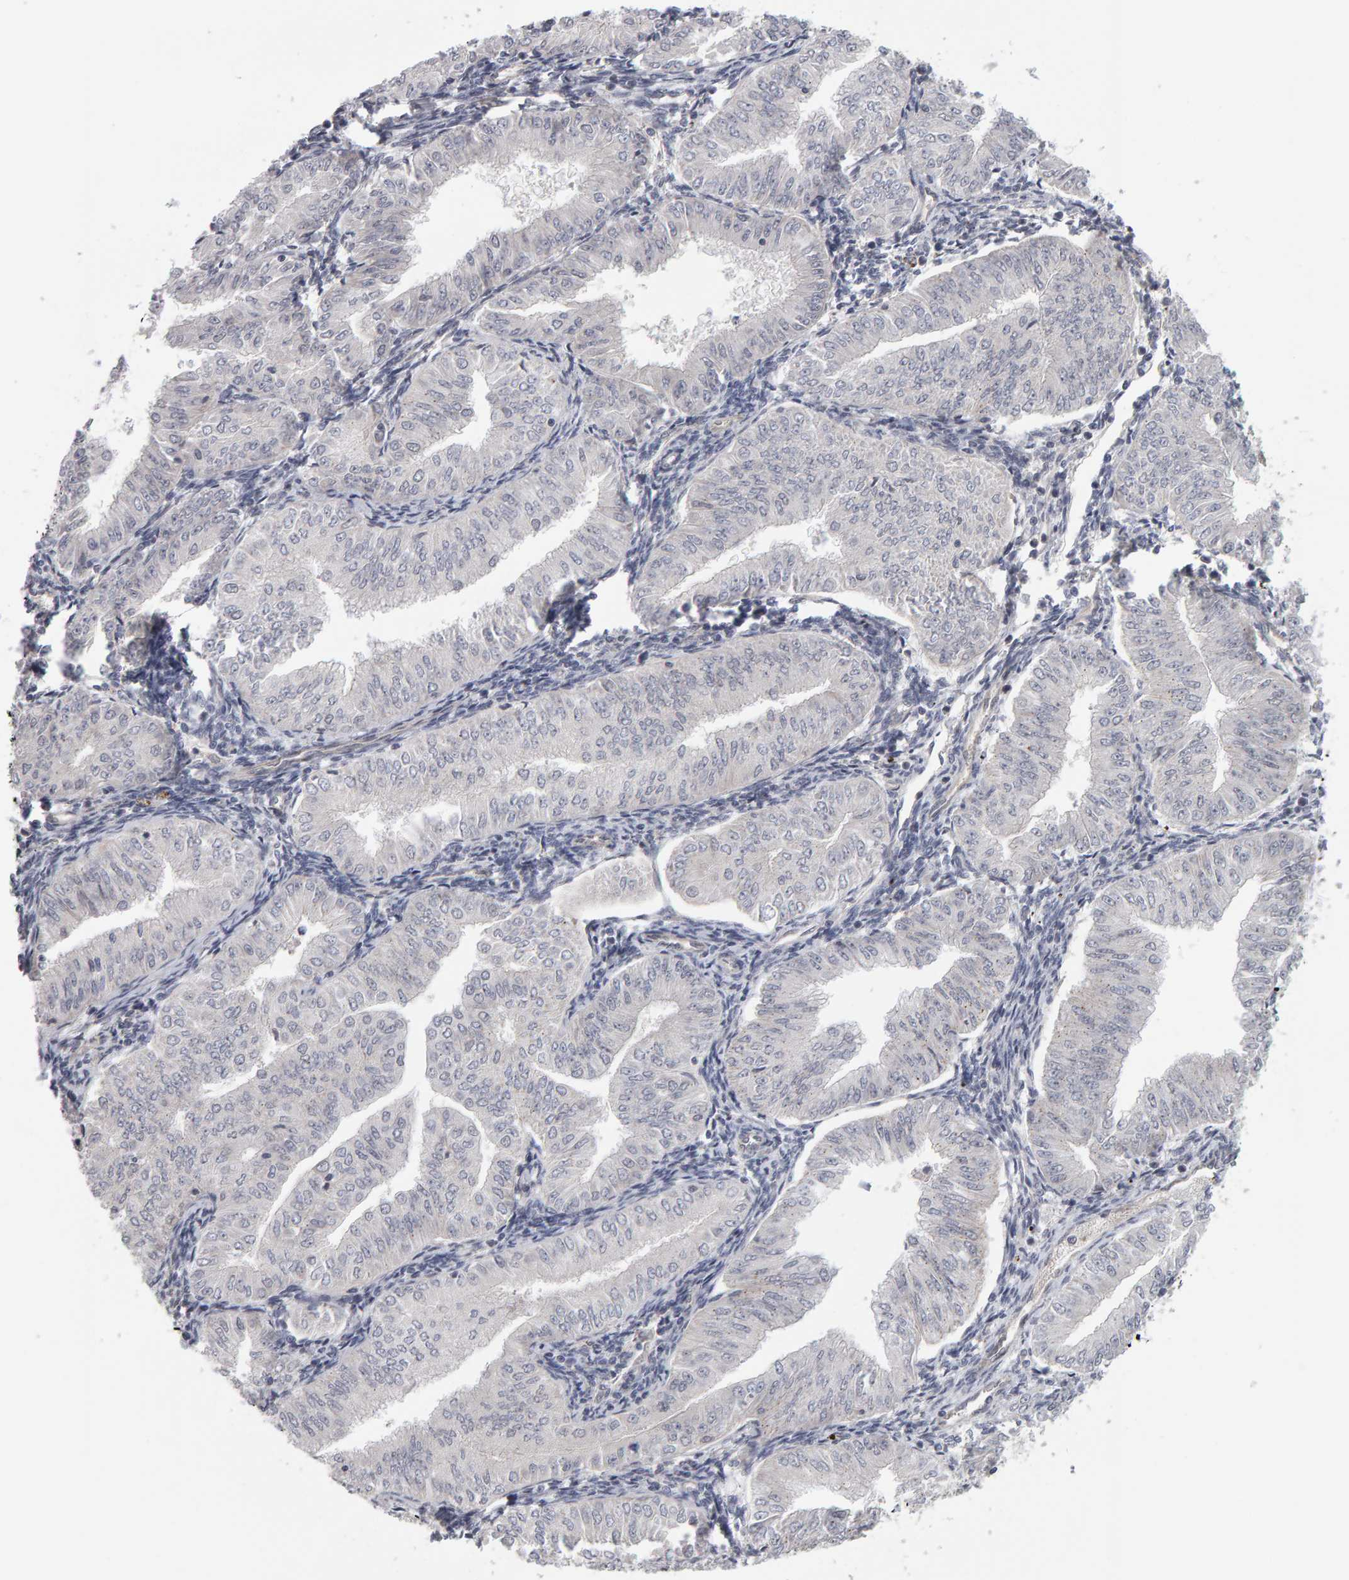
{"staining": {"intensity": "negative", "quantity": "none", "location": "none"}, "tissue": "endometrial cancer", "cell_type": "Tumor cells", "image_type": "cancer", "snomed": [{"axis": "morphology", "description": "Normal tissue, NOS"}, {"axis": "morphology", "description": "Adenocarcinoma, NOS"}, {"axis": "topography", "description": "Endometrium"}], "caption": "High magnification brightfield microscopy of adenocarcinoma (endometrial) stained with DAB (brown) and counterstained with hematoxylin (blue): tumor cells show no significant positivity.", "gene": "MSRA", "patient": {"sex": "female", "age": 53}}